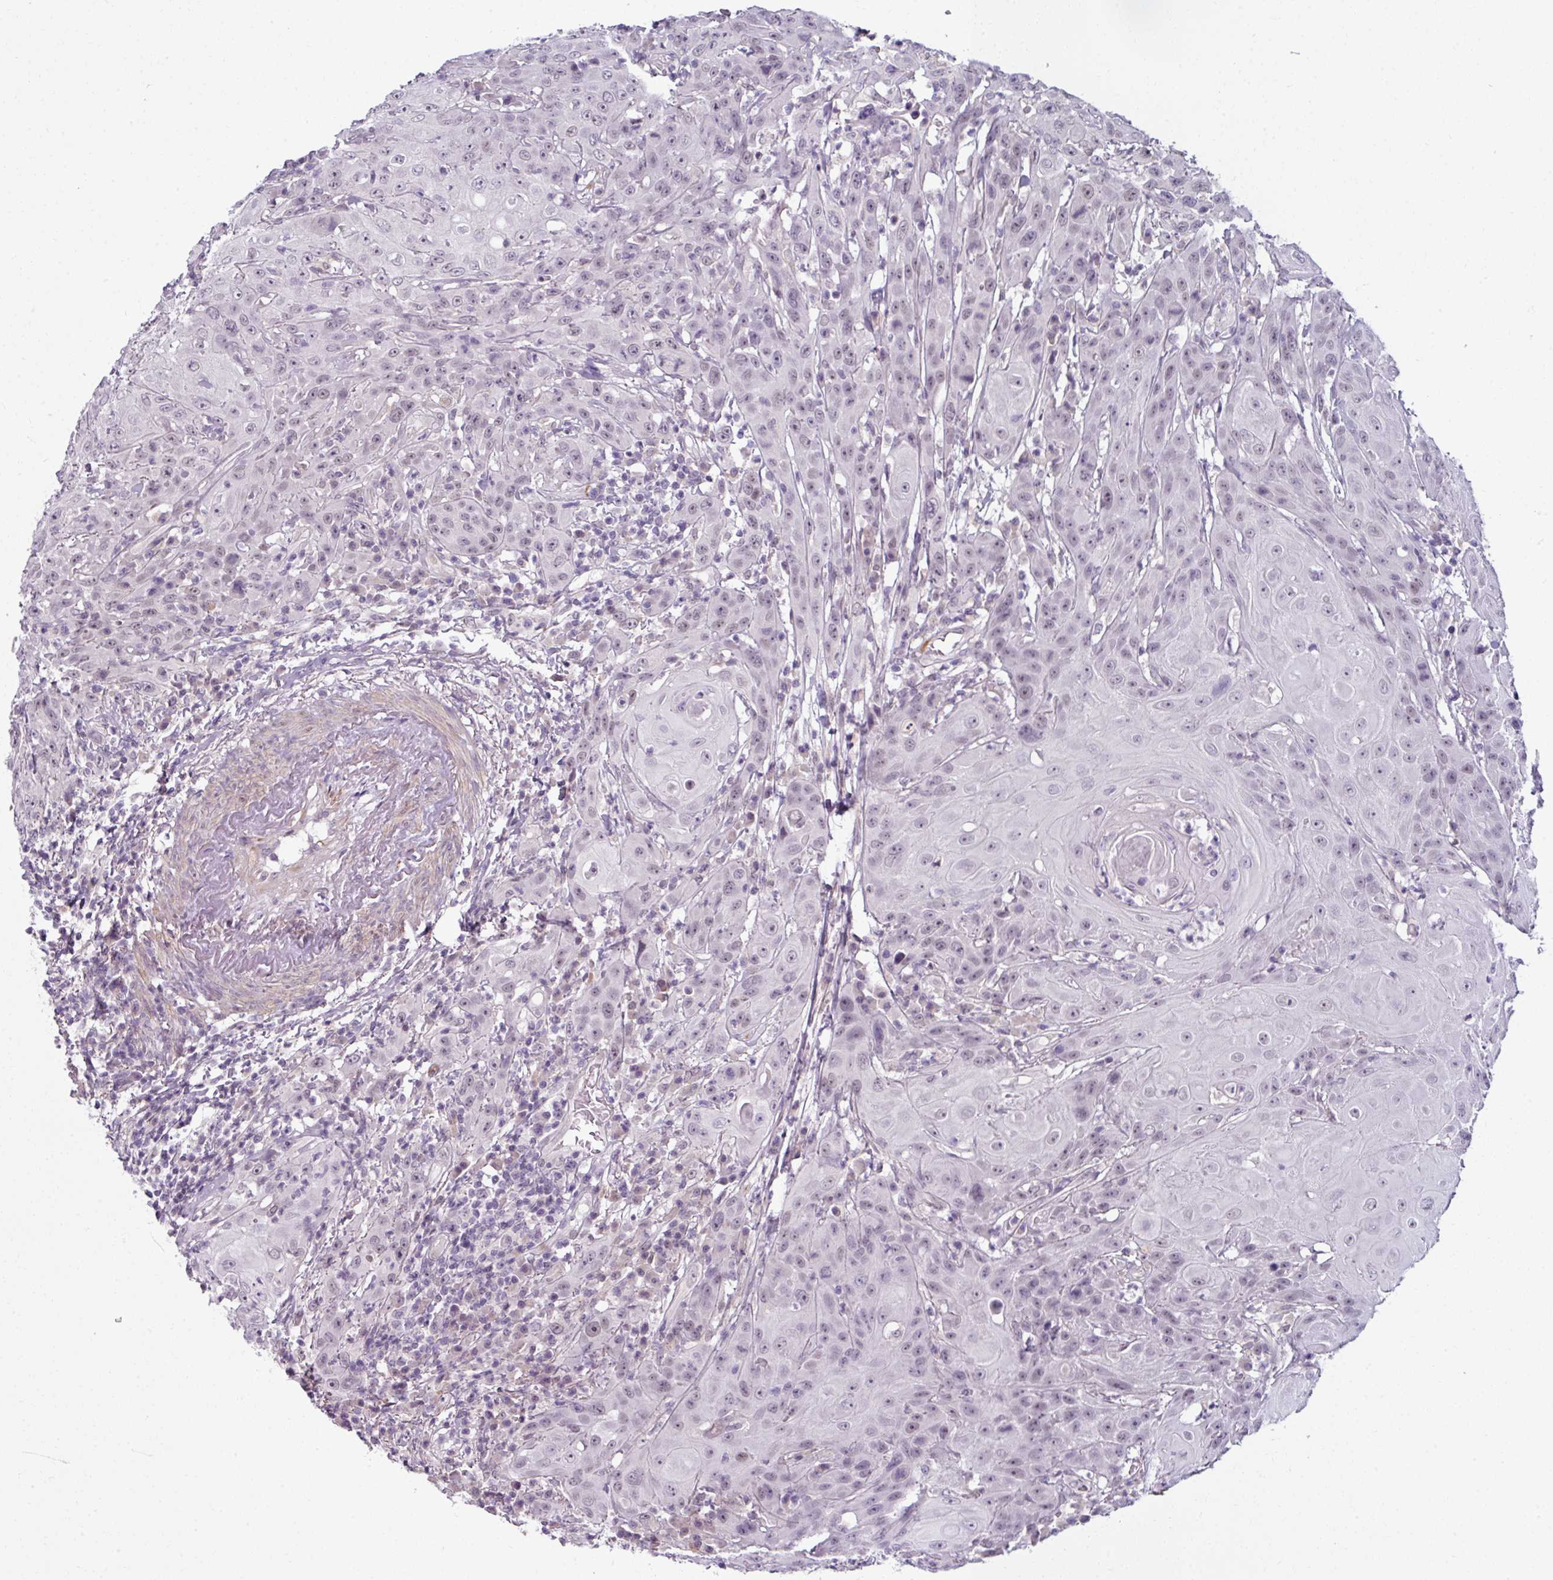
{"staining": {"intensity": "negative", "quantity": "none", "location": "none"}, "tissue": "head and neck cancer", "cell_type": "Tumor cells", "image_type": "cancer", "snomed": [{"axis": "morphology", "description": "Squamous cell carcinoma, NOS"}, {"axis": "topography", "description": "Skin"}, {"axis": "topography", "description": "Head-Neck"}], "caption": "Squamous cell carcinoma (head and neck) stained for a protein using IHC exhibits no staining tumor cells.", "gene": "UVSSA", "patient": {"sex": "male", "age": 80}}